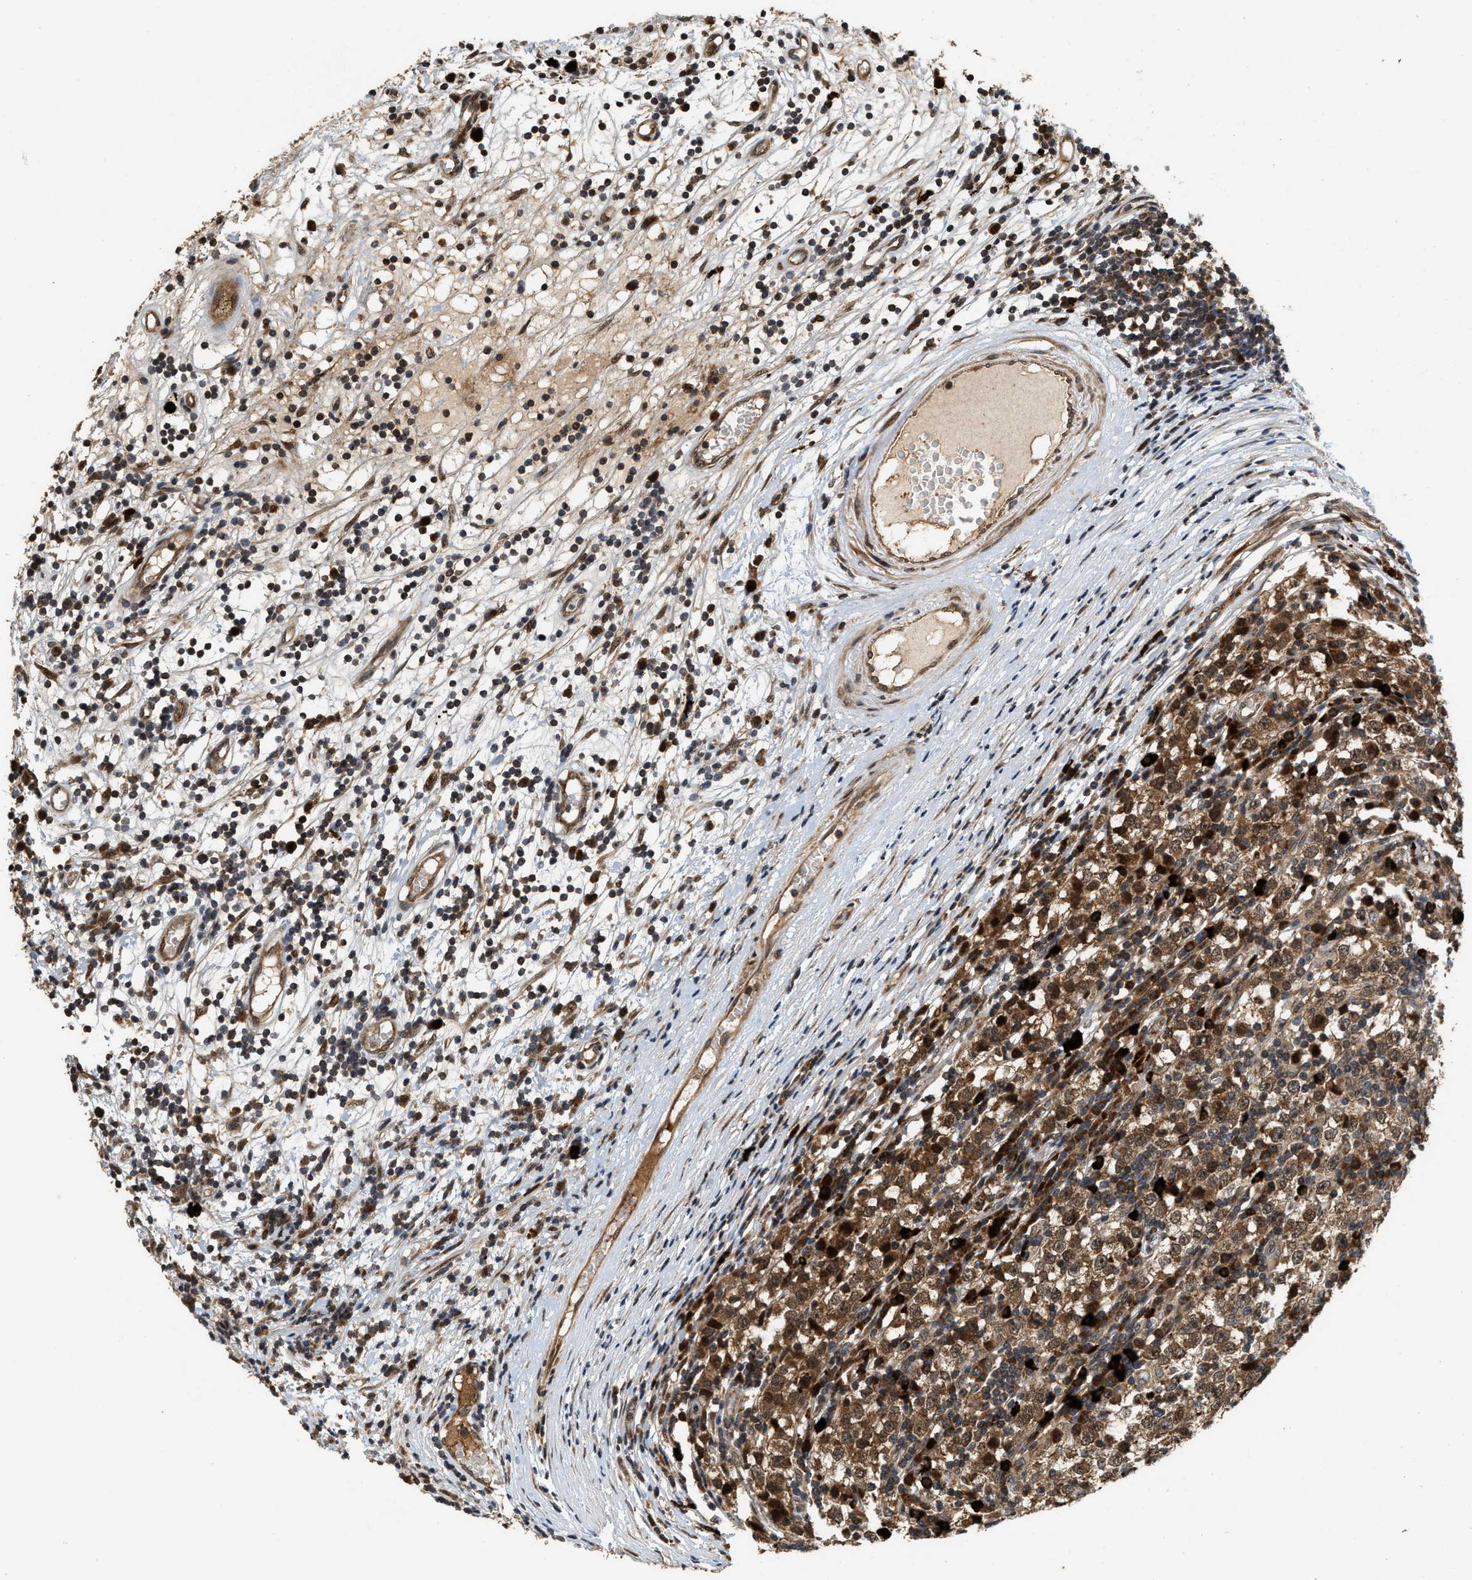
{"staining": {"intensity": "moderate", "quantity": ">75%", "location": "cytoplasmic/membranous,nuclear"}, "tissue": "testis cancer", "cell_type": "Tumor cells", "image_type": "cancer", "snomed": [{"axis": "morphology", "description": "Seminoma, NOS"}, {"axis": "topography", "description": "Testis"}], "caption": "An IHC micrograph of tumor tissue is shown. Protein staining in brown highlights moderate cytoplasmic/membranous and nuclear positivity in testis cancer (seminoma) within tumor cells.", "gene": "ELP2", "patient": {"sex": "male", "age": 65}}